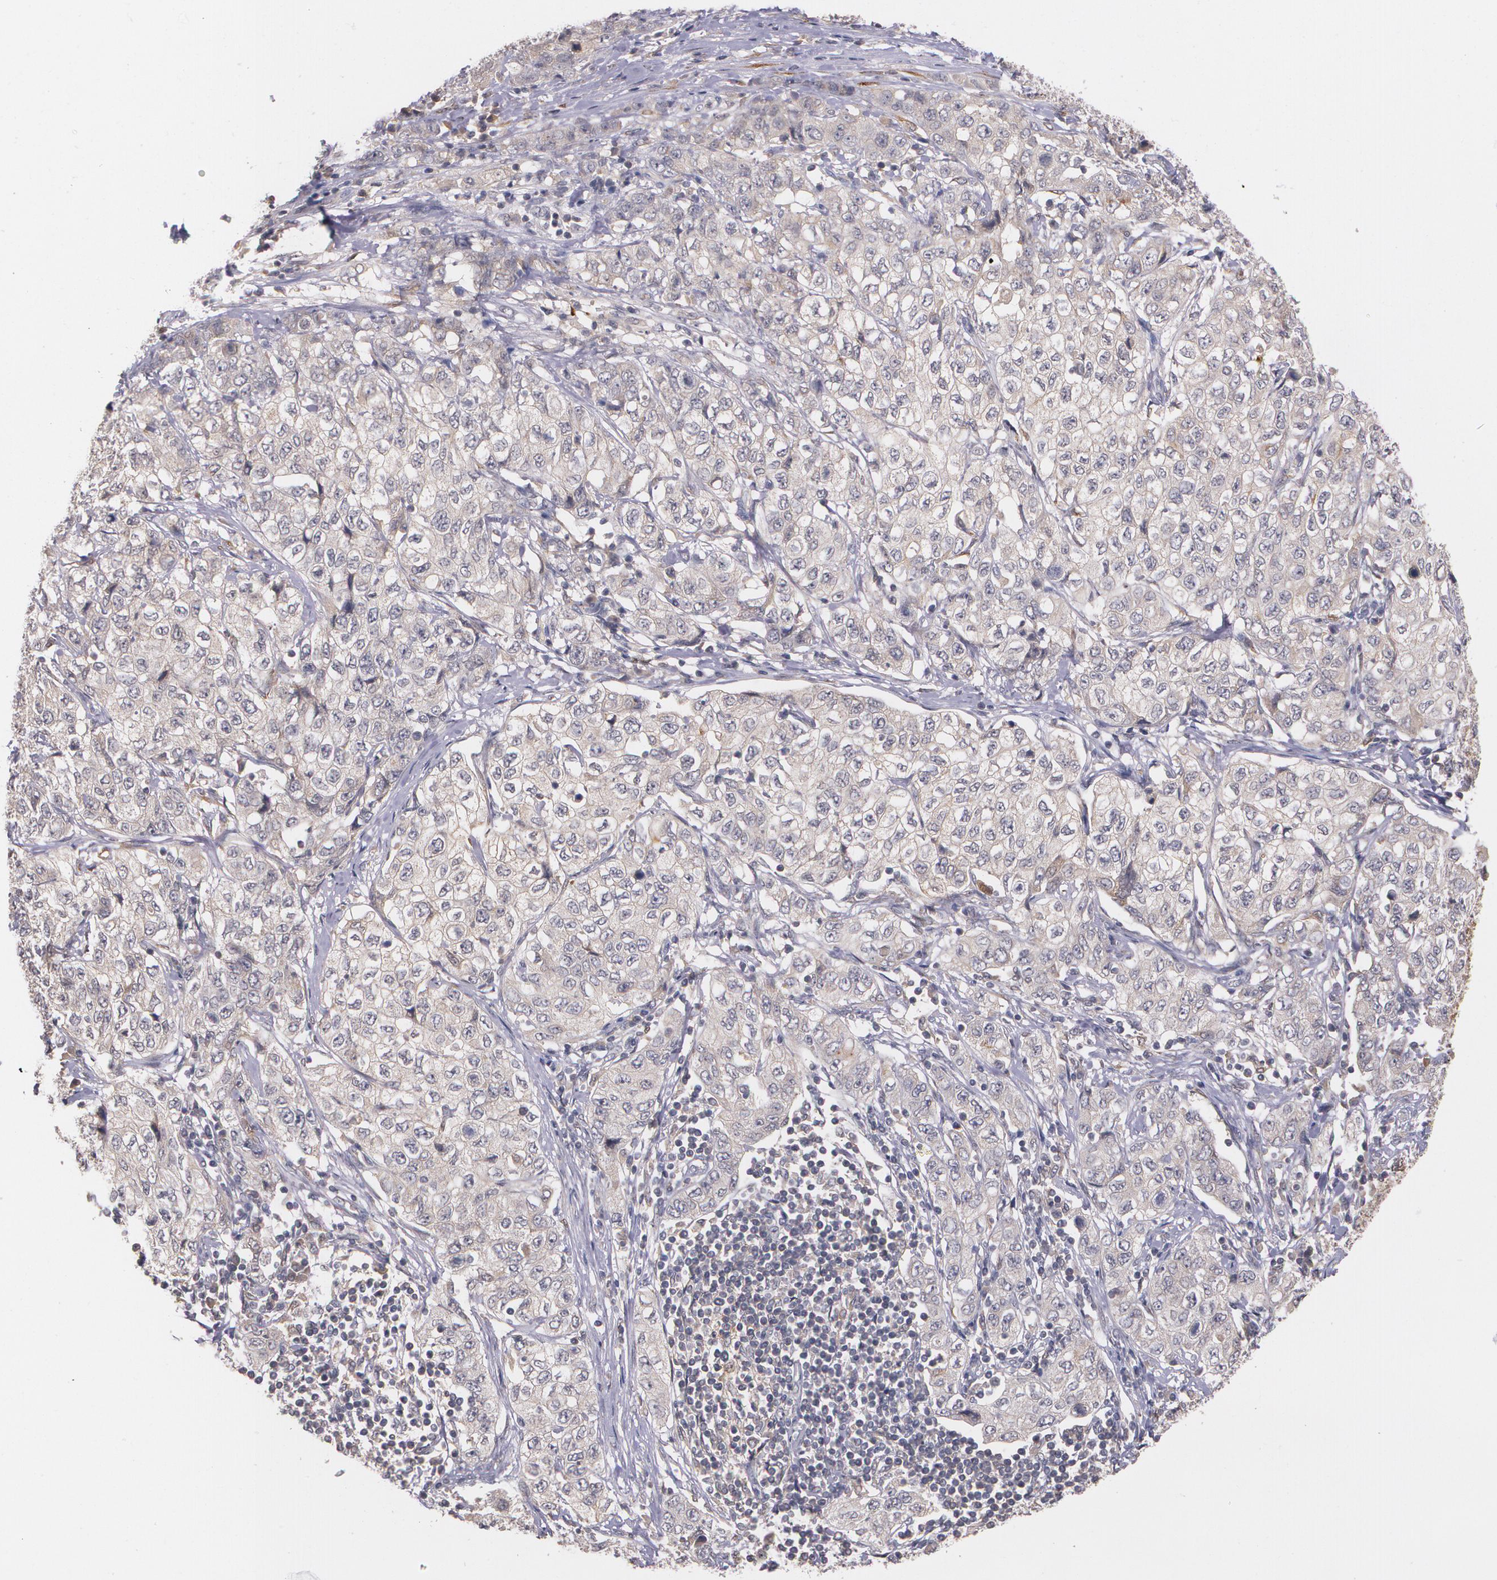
{"staining": {"intensity": "negative", "quantity": "none", "location": "none"}, "tissue": "stomach cancer", "cell_type": "Tumor cells", "image_type": "cancer", "snomed": [{"axis": "morphology", "description": "Adenocarcinoma, NOS"}, {"axis": "topography", "description": "Stomach"}], "caption": "DAB immunohistochemical staining of adenocarcinoma (stomach) shows no significant staining in tumor cells.", "gene": "IFNGR2", "patient": {"sex": "male", "age": 48}}